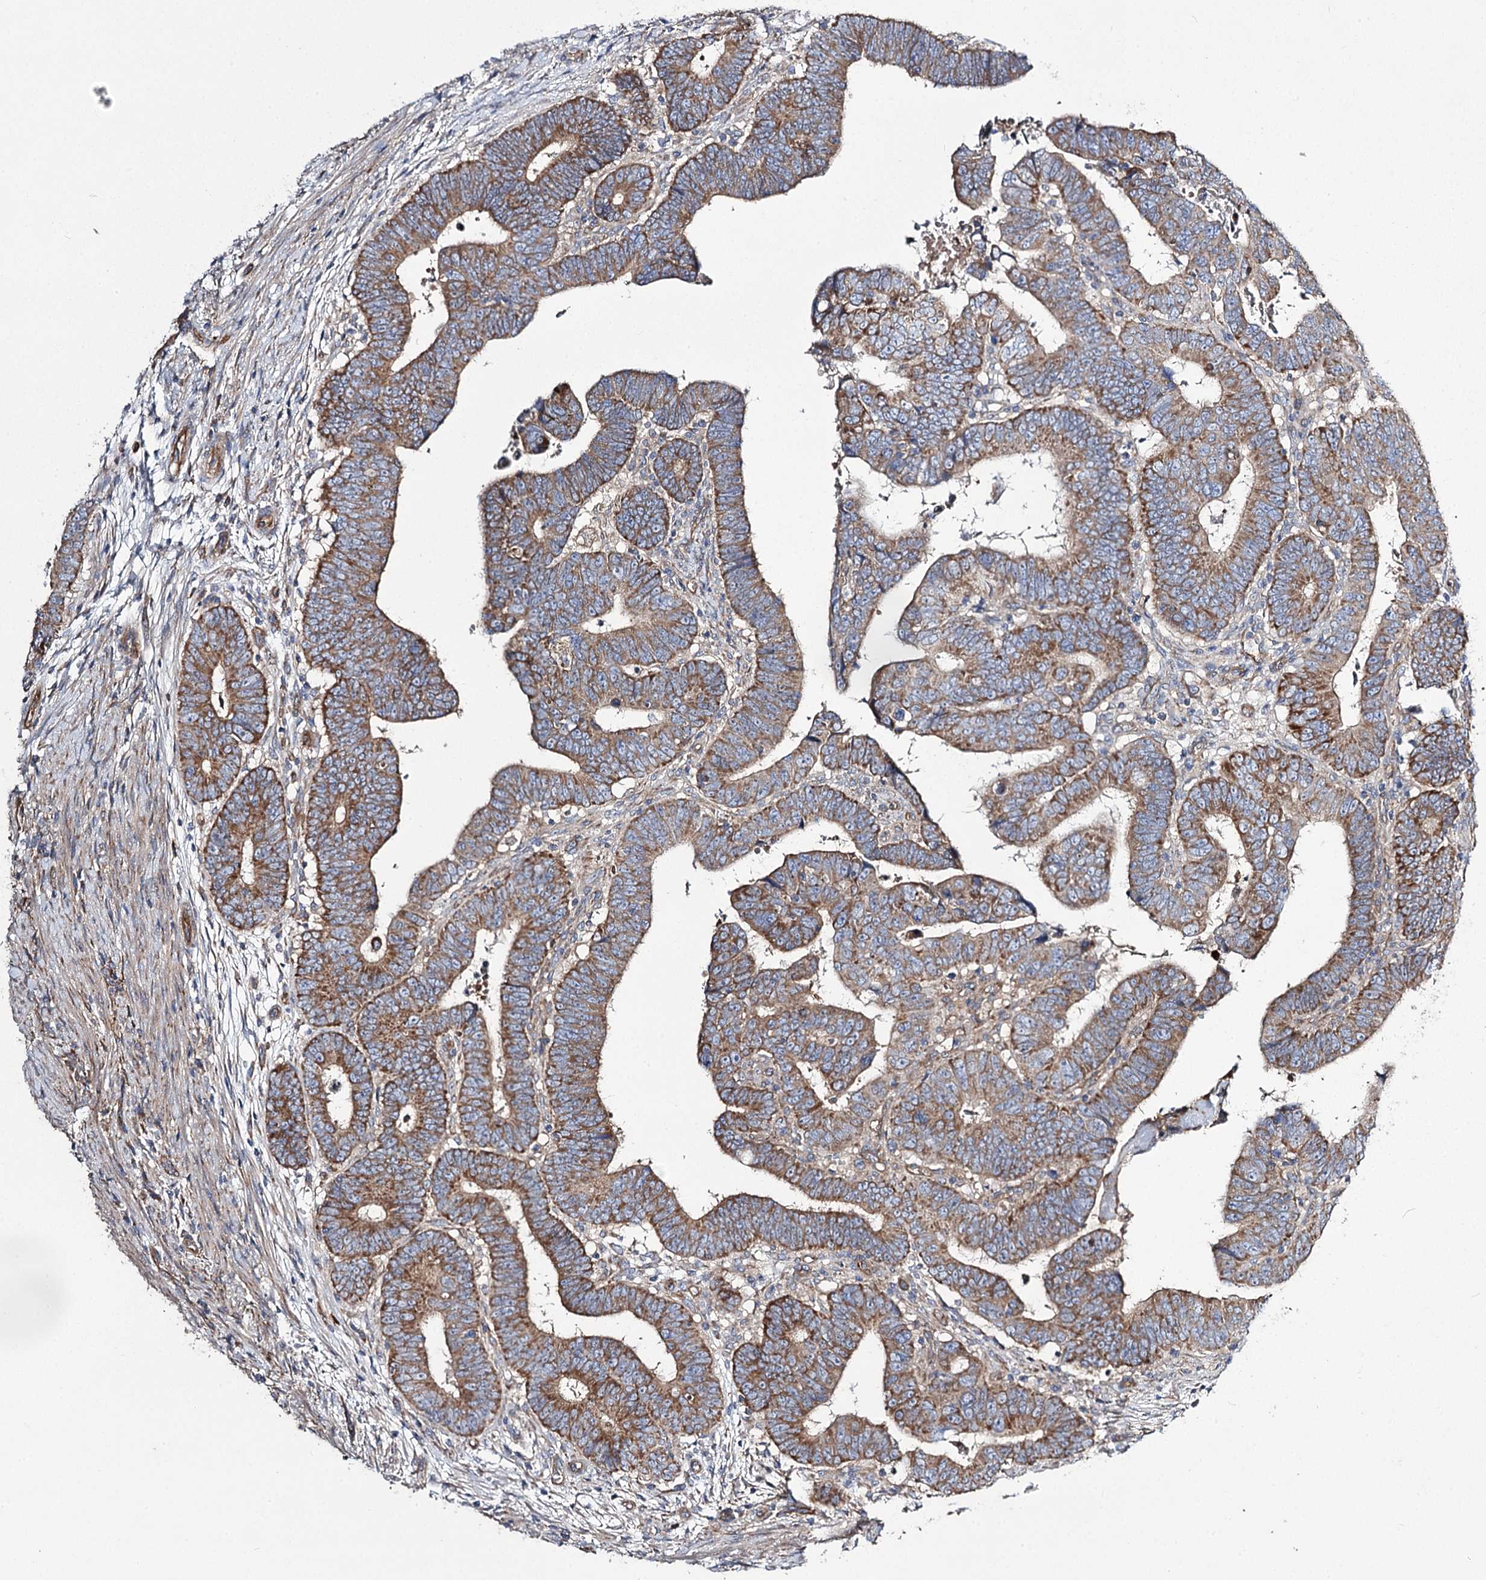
{"staining": {"intensity": "moderate", "quantity": ">75%", "location": "cytoplasmic/membranous"}, "tissue": "colorectal cancer", "cell_type": "Tumor cells", "image_type": "cancer", "snomed": [{"axis": "morphology", "description": "Normal tissue, NOS"}, {"axis": "morphology", "description": "Adenocarcinoma, NOS"}, {"axis": "topography", "description": "Rectum"}], "caption": "An immunohistochemistry histopathology image of tumor tissue is shown. Protein staining in brown shows moderate cytoplasmic/membranous positivity in colorectal adenocarcinoma within tumor cells.", "gene": "RMDN2", "patient": {"sex": "female", "age": 65}}